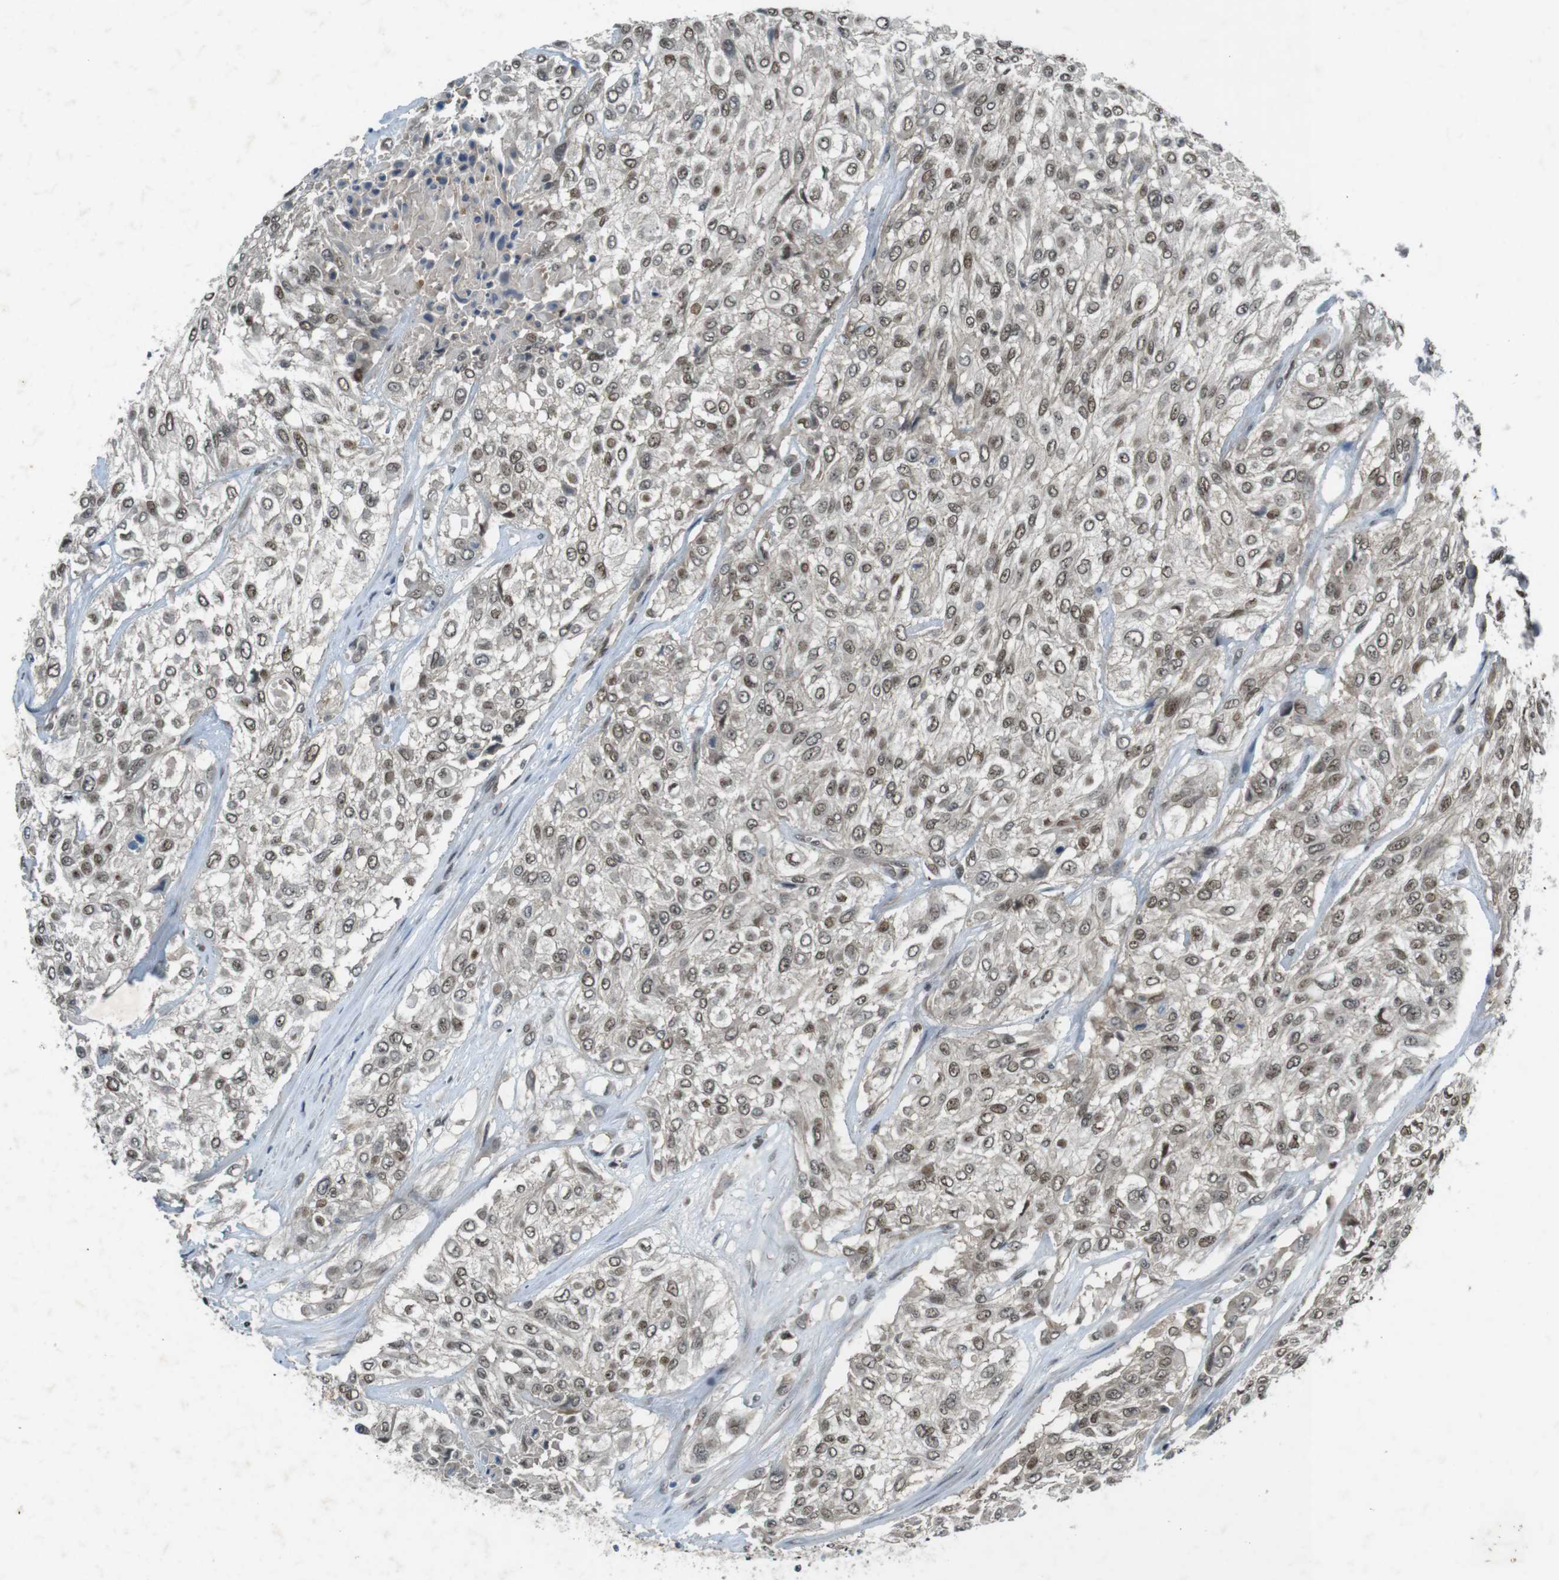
{"staining": {"intensity": "moderate", "quantity": ">75%", "location": "nuclear"}, "tissue": "urothelial cancer", "cell_type": "Tumor cells", "image_type": "cancer", "snomed": [{"axis": "morphology", "description": "Urothelial carcinoma, High grade"}, {"axis": "topography", "description": "Urinary bladder"}], "caption": "About >75% of tumor cells in high-grade urothelial carcinoma reveal moderate nuclear protein expression as visualized by brown immunohistochemical staining.", "gene": "MAPKAPK5", "patient": {"sex": "male", "age": 57}}